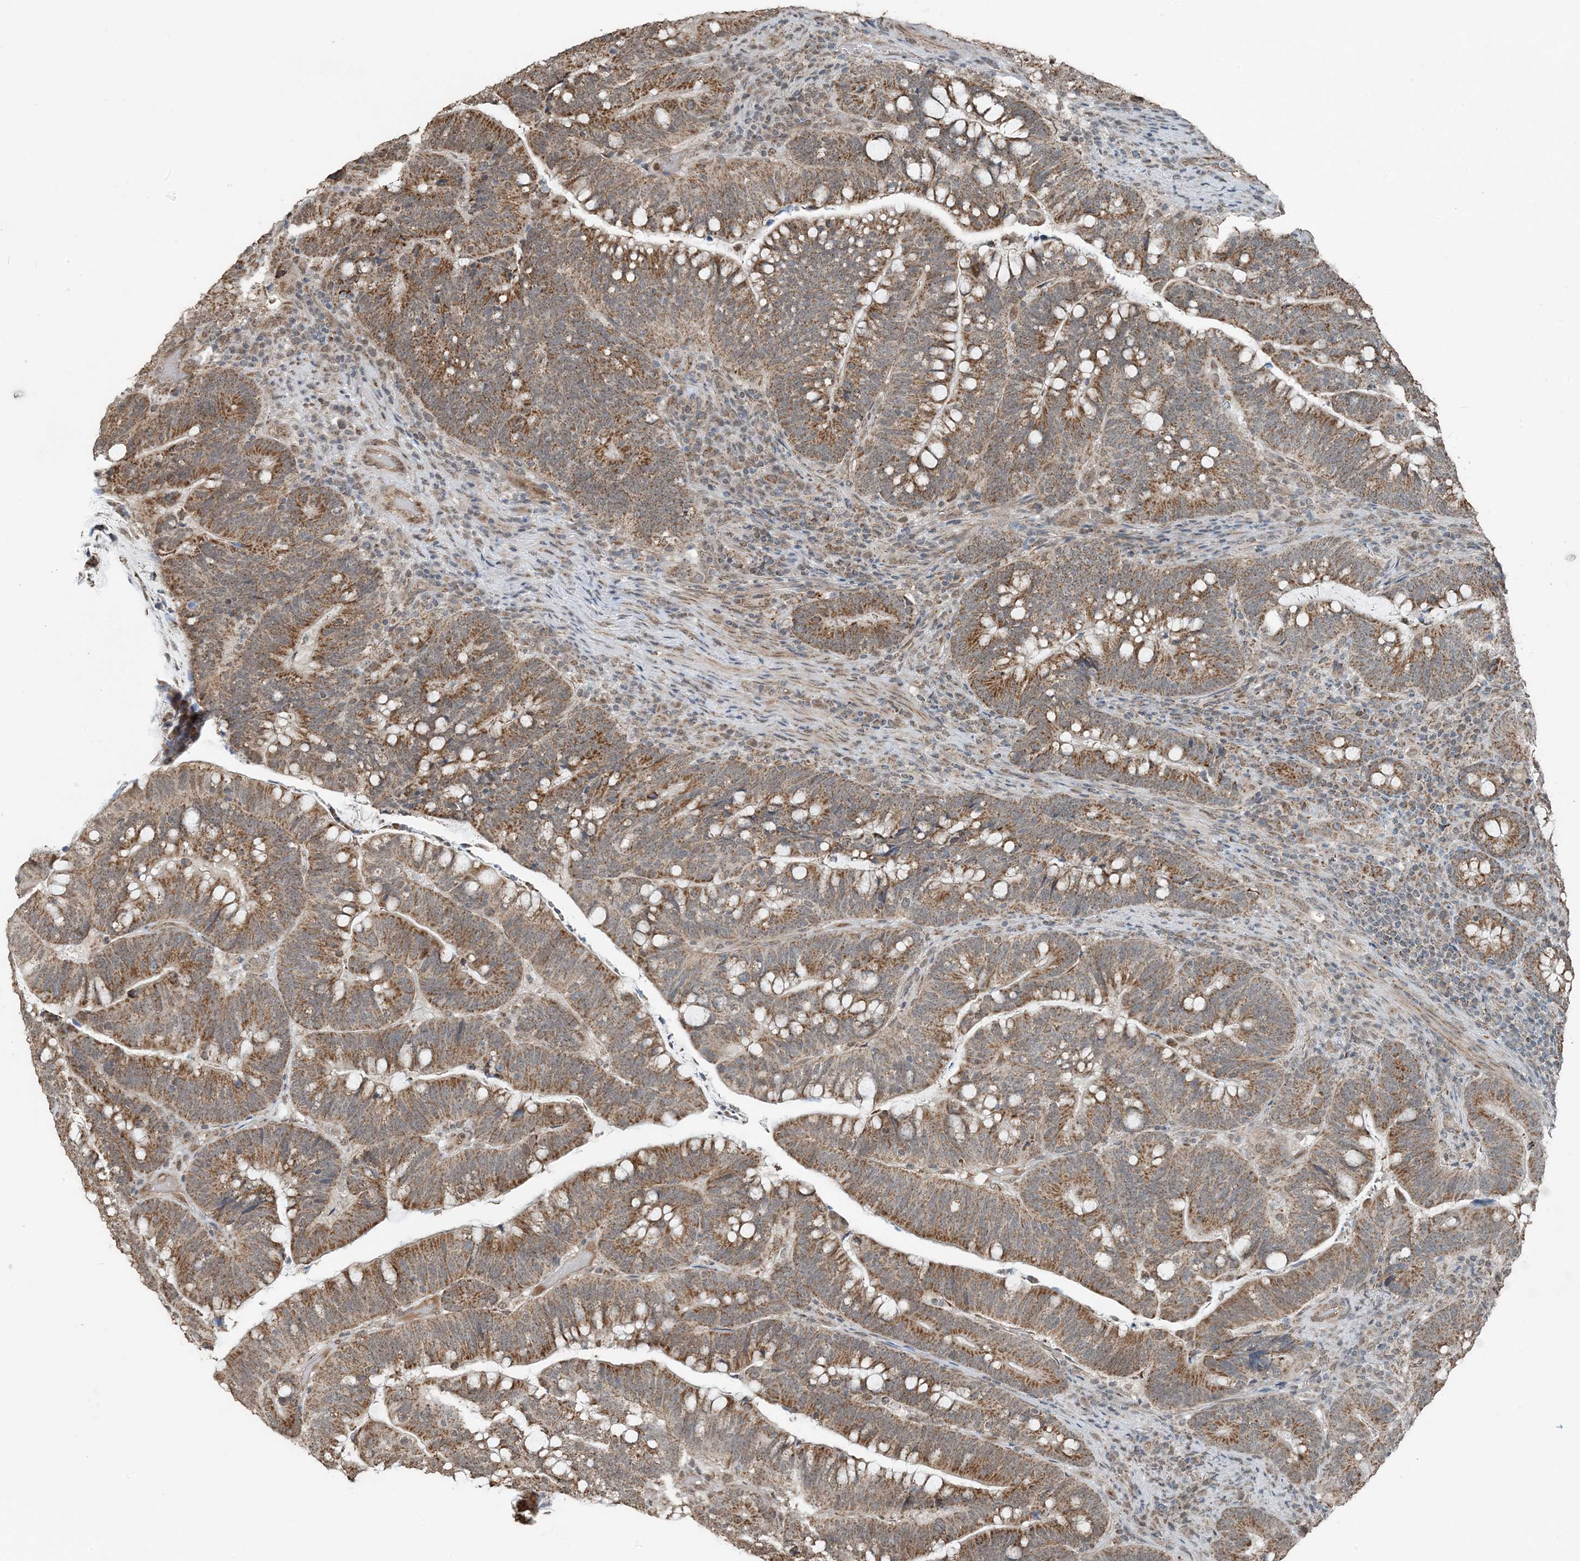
{"staining": {"intensity": "moderate", "quantity": ">75%", "location": "cytoplasmic/membranous"}, "tissue": "colorectal cancer", "cell_type": "Tumor cells", "image_type": "cancer", "snomed": [{"axis": "morphology", "description": "Adenocarcinoma, NOS"}, {"axis": "topography", "description": "Colon"}], "caption": "Tumor cells exhibit medium levels of moderate cytoplasmic/membranous staining in about >75% of cells in adenocarcinoma (colorectal). (DAB (3,3'-diaminobenzidine) IHC, brown staining for protein, blue staining for nuclei).", "gene": "PILRB", "patient": {"sex": "female", "age": 66}}